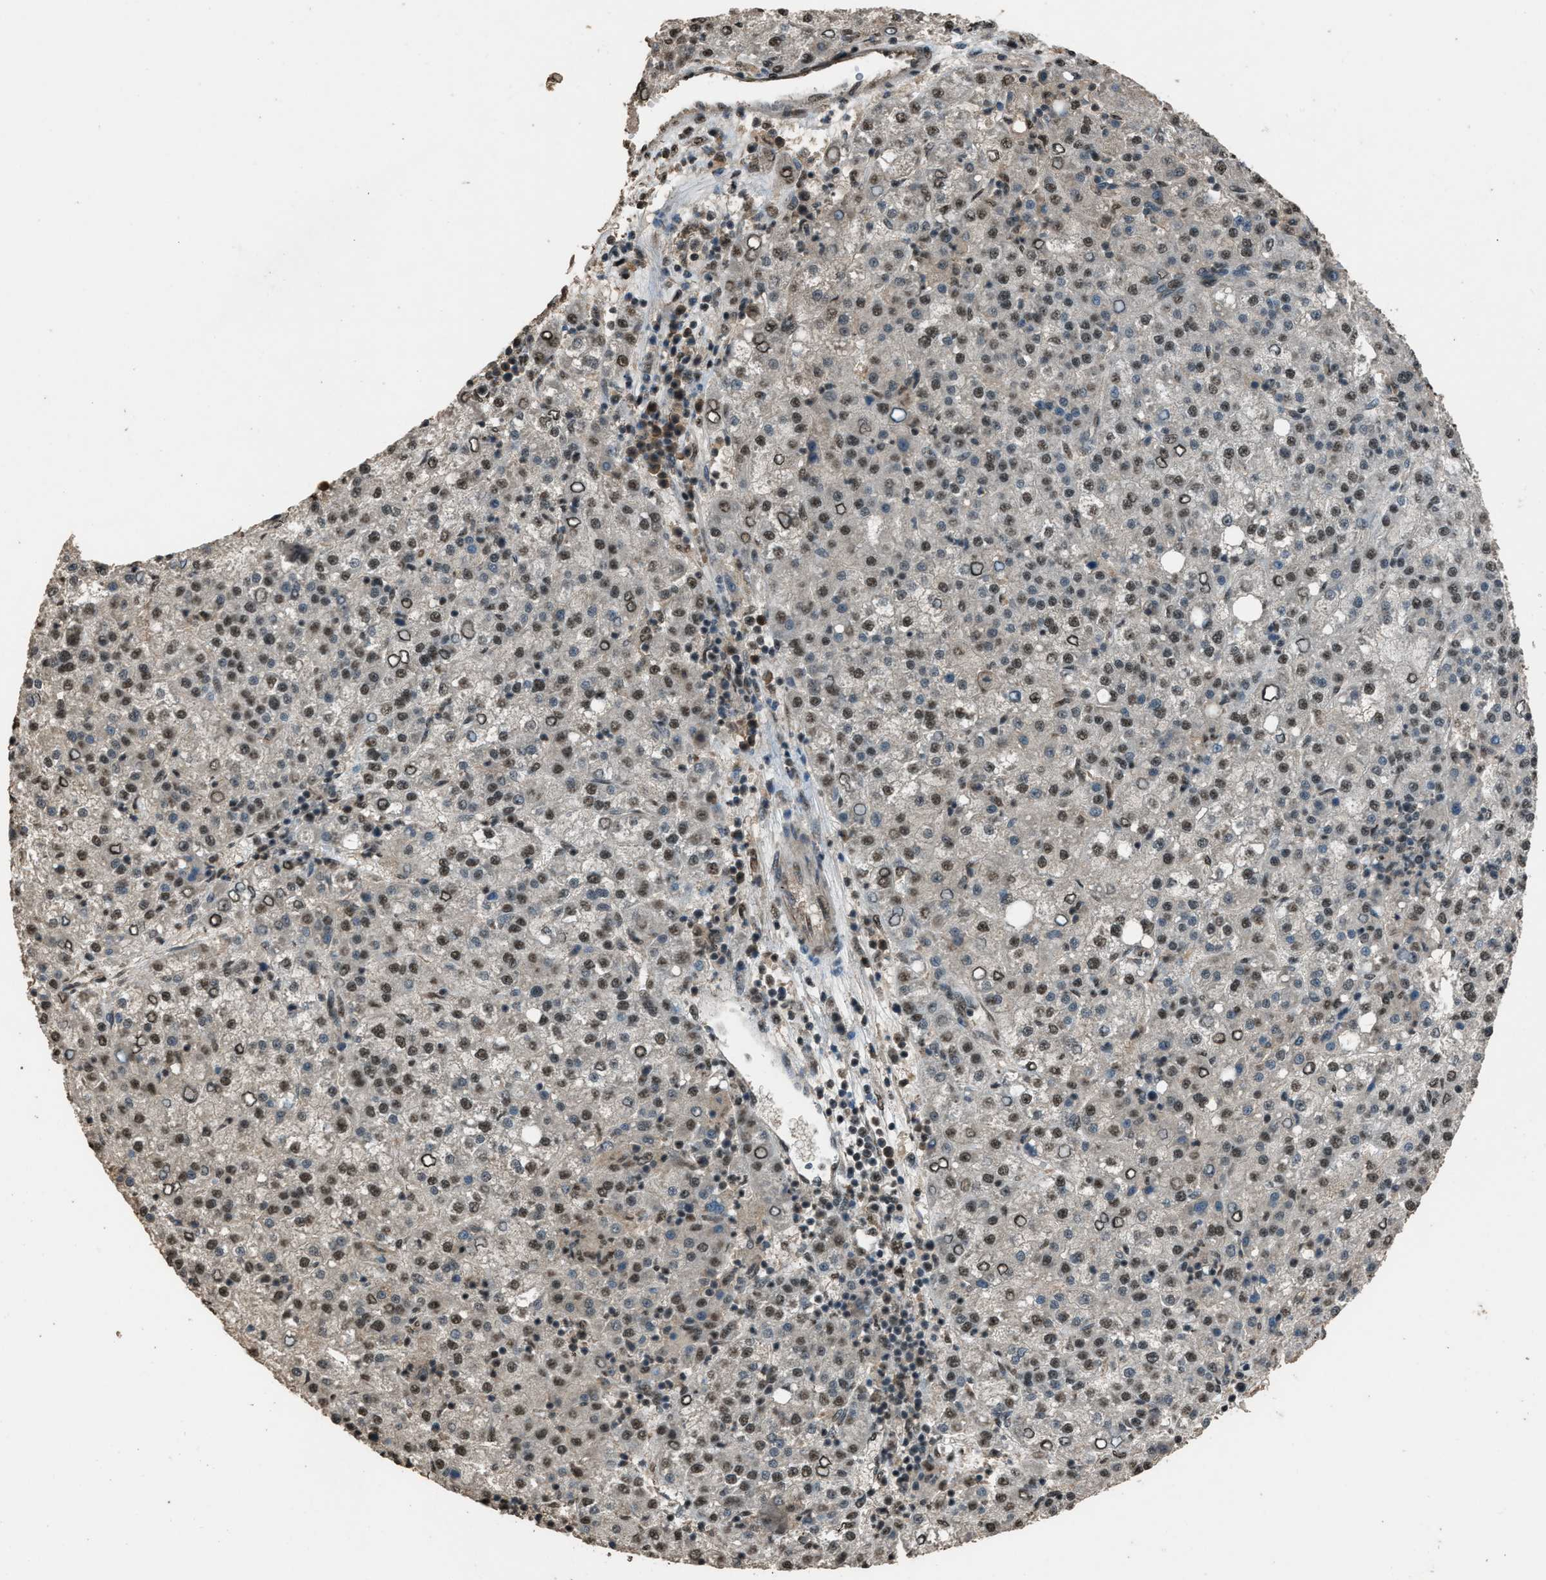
{"staining": {"intensity": "moderate", "quantity": ">75%", "location": "nuclear"}, "tissue": "liver cancer", "cell_type": "Tumor cells", "image_type": "cancer", "snomed": [{"axis": "morphology", "description": "Carcinoma, Hepatocellular, NOS"}, {"axis": "topography", "description": "Liver"}], "caption": "Human liver cancer stained with a protein marker reveals moderate staining in tumor cells.", "gene": "SERTAD2", "patient": {"sex": "female", "age": 58}}